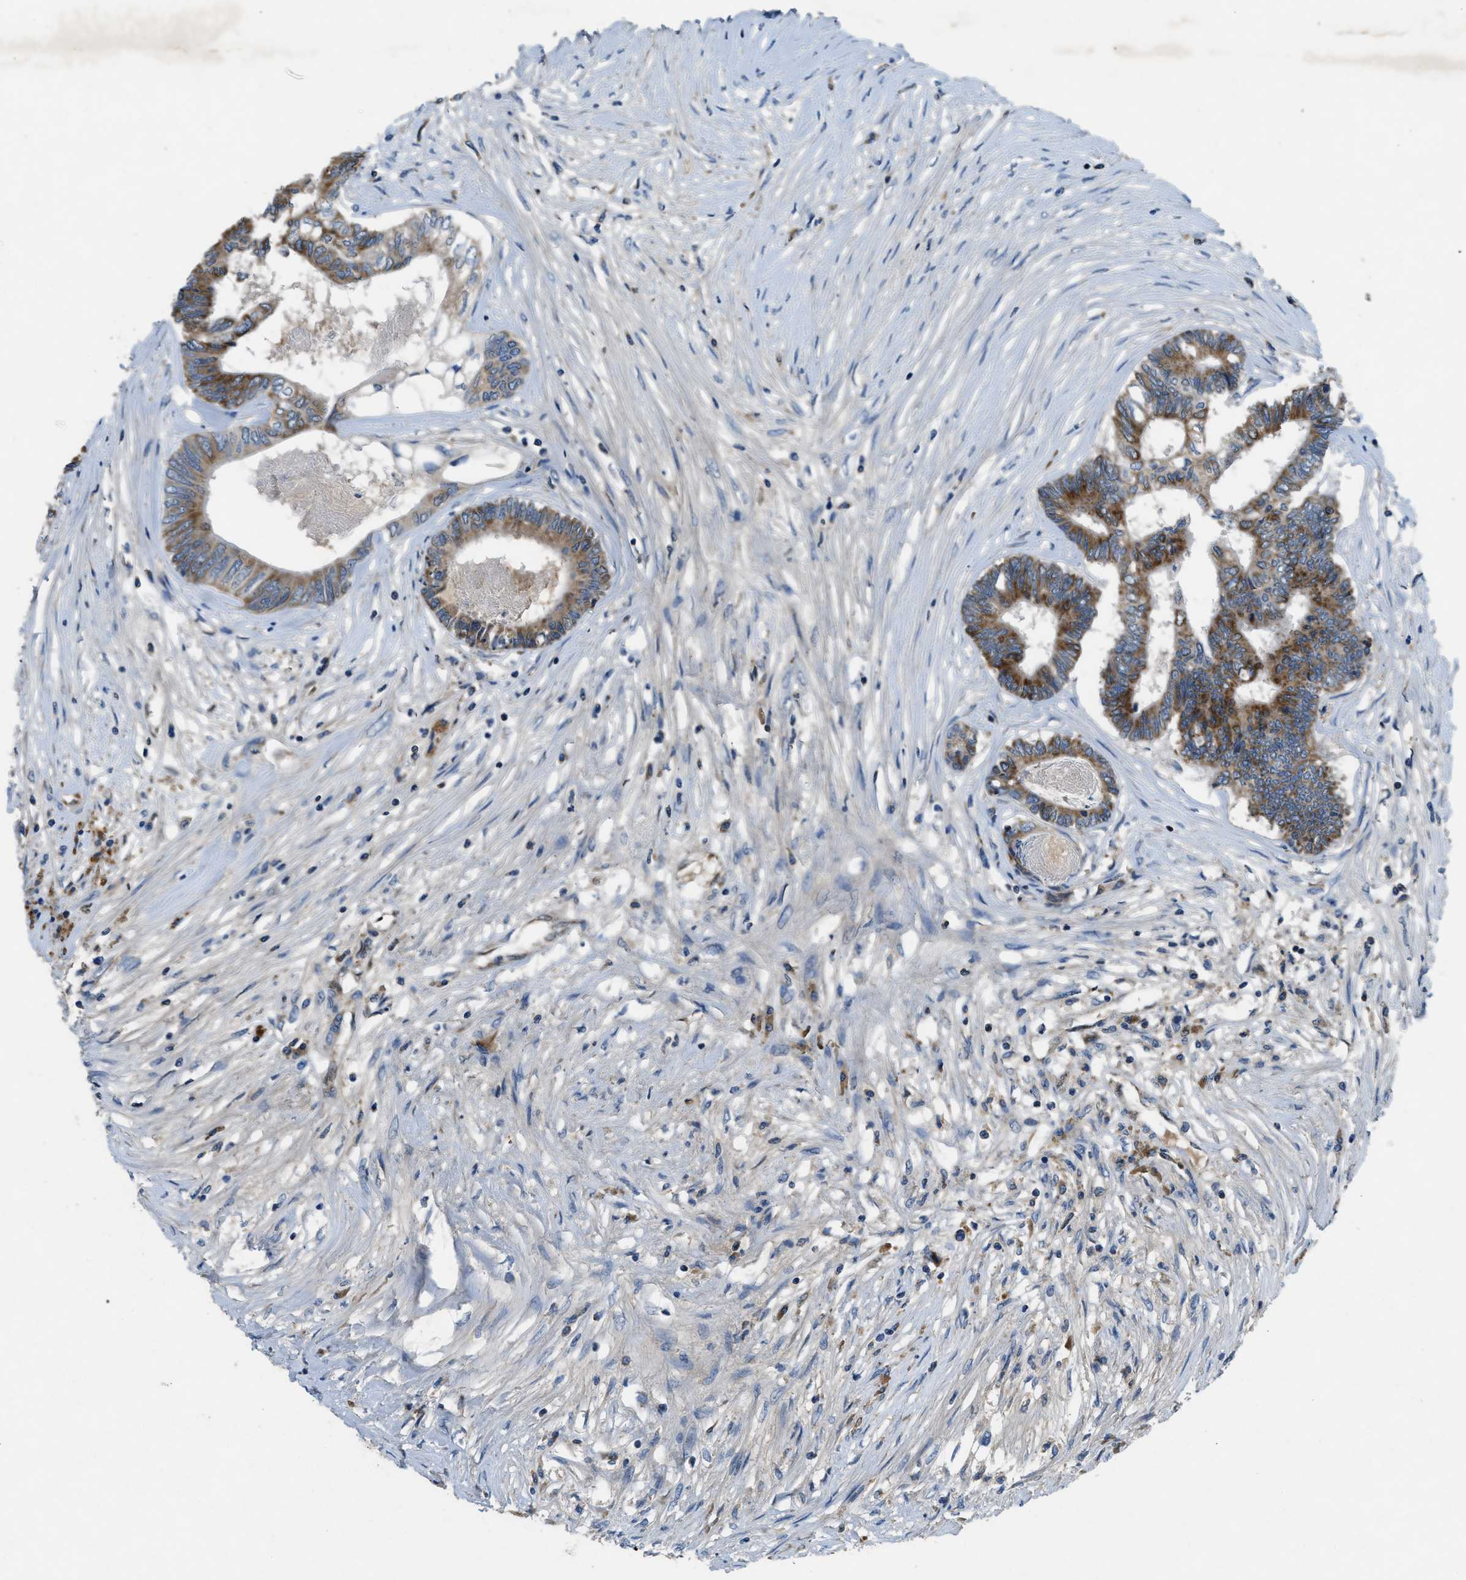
{"staining": {"intensity": "strong", "quantity": "25%-75%", "location": "cytoplasmic/membranous"}, "tissue": "colorectal cancer", "cell_type": "Tumor cells", "image_type": "cancer", "snomed": [{"axis": "morphology", "description": "Adenocarcinoma, NOS"}, {"axis": "topography", "description": "Rectum"}], "caption": "Colorectal cancer stained for a protein (brown) reveals strong cytoplasmic/membranous positive positivity in approximately 25%-75% of tumor cells.", "gene": "PNKD", "patient": {"sex": "male", "age": 63}}